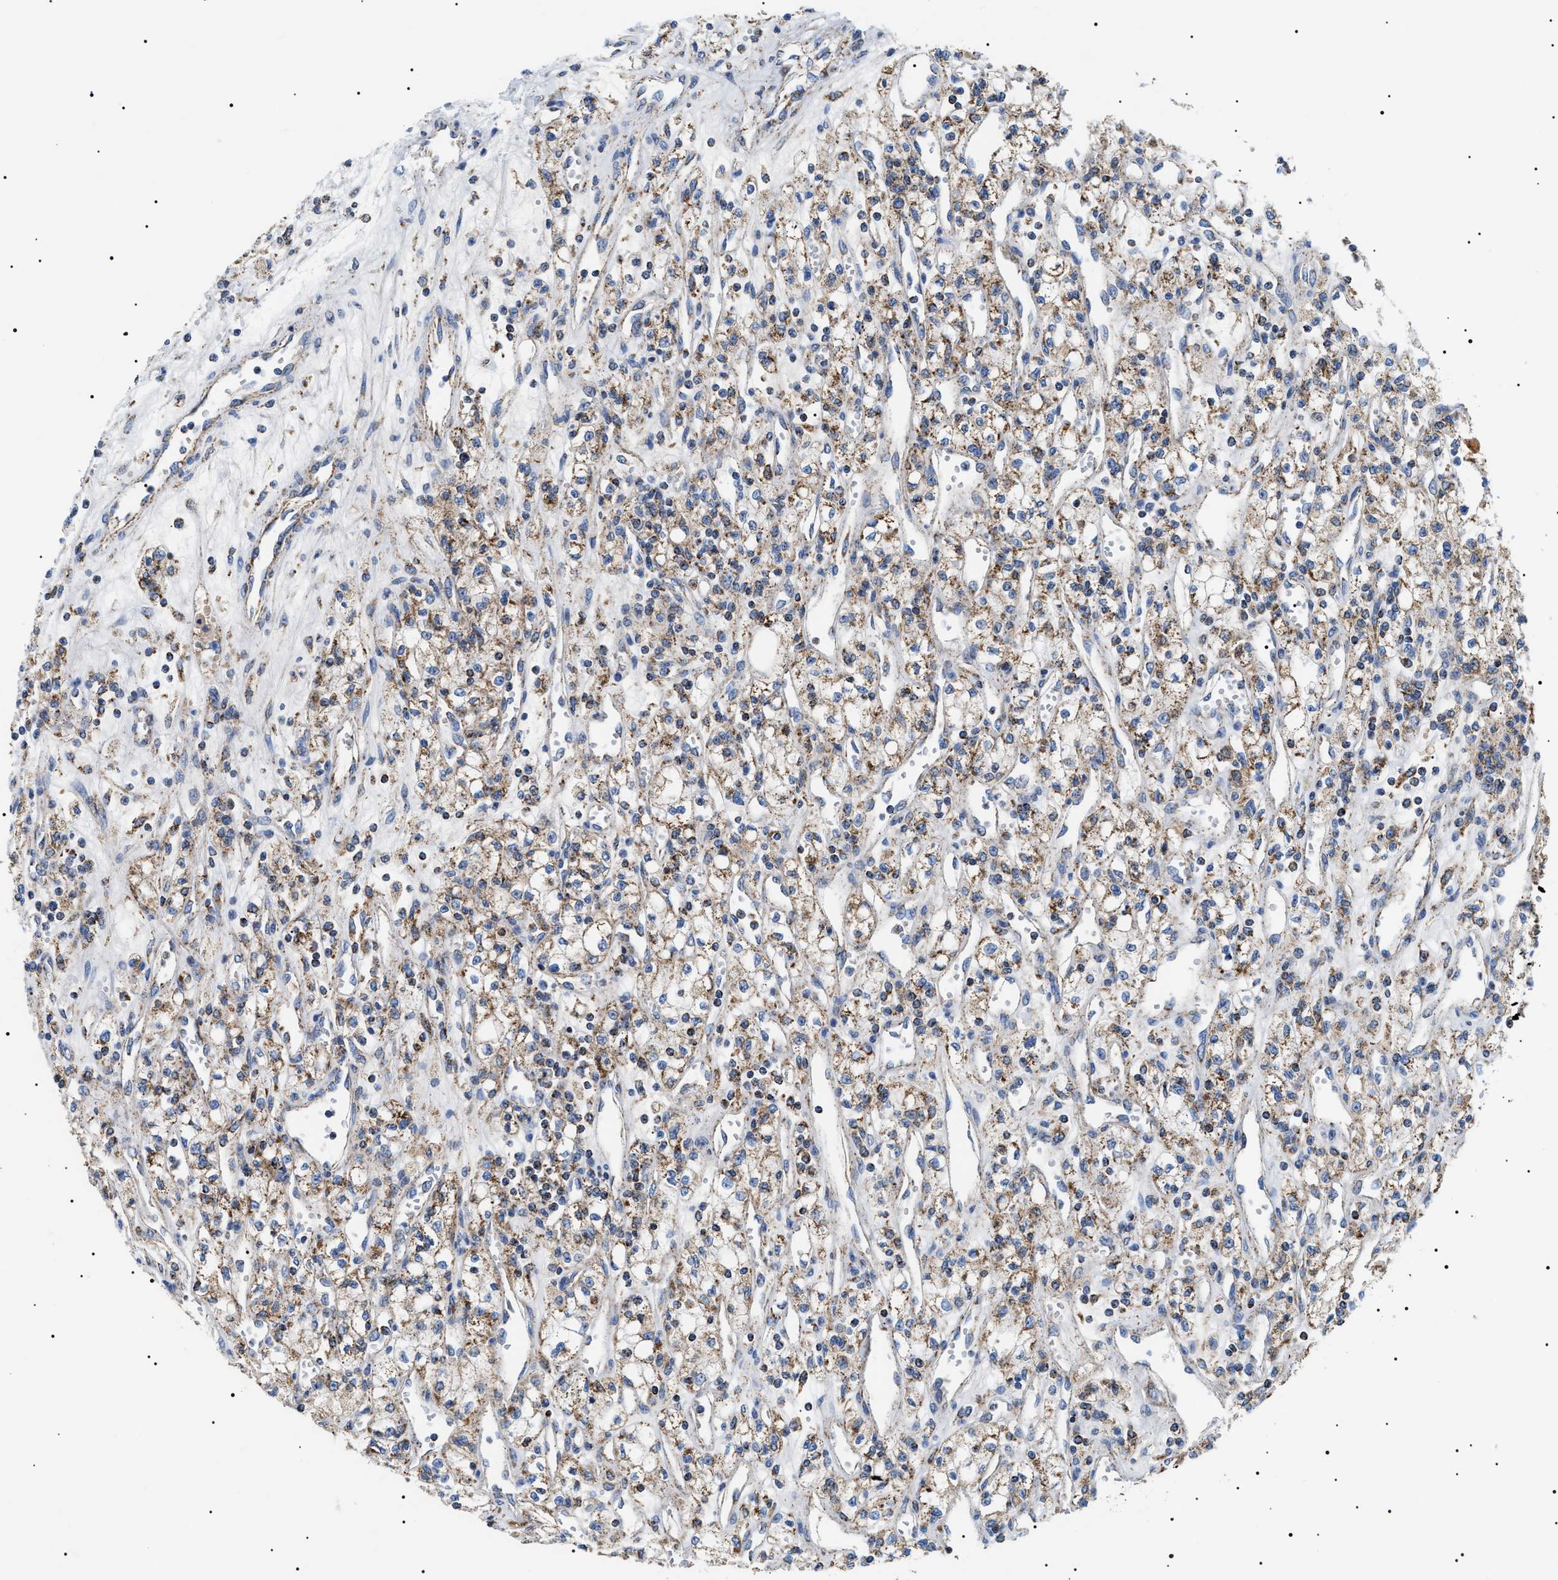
{"staining": {"intensity": "moderate", "quantity": "25%-75%", "location": "cytoplasmic/membranous"}, "tissue": "renal cancer", "cell_type": "Tumor cells", "image_type": "cancer", "snomed": [{"axis": "morphology", "description": "Adenocarcinoma, NOS"}, {"axis": "topography", "description": "Kidney"}], "caption": "Human renal adenocarcinoma stained with a brown dye reveals moderate cytoplasmic/membranous positive expression in approximately 25%-75% of tumor cells.", "gene": "OXSM", "patient": {"sex": "male", "age": 59}}